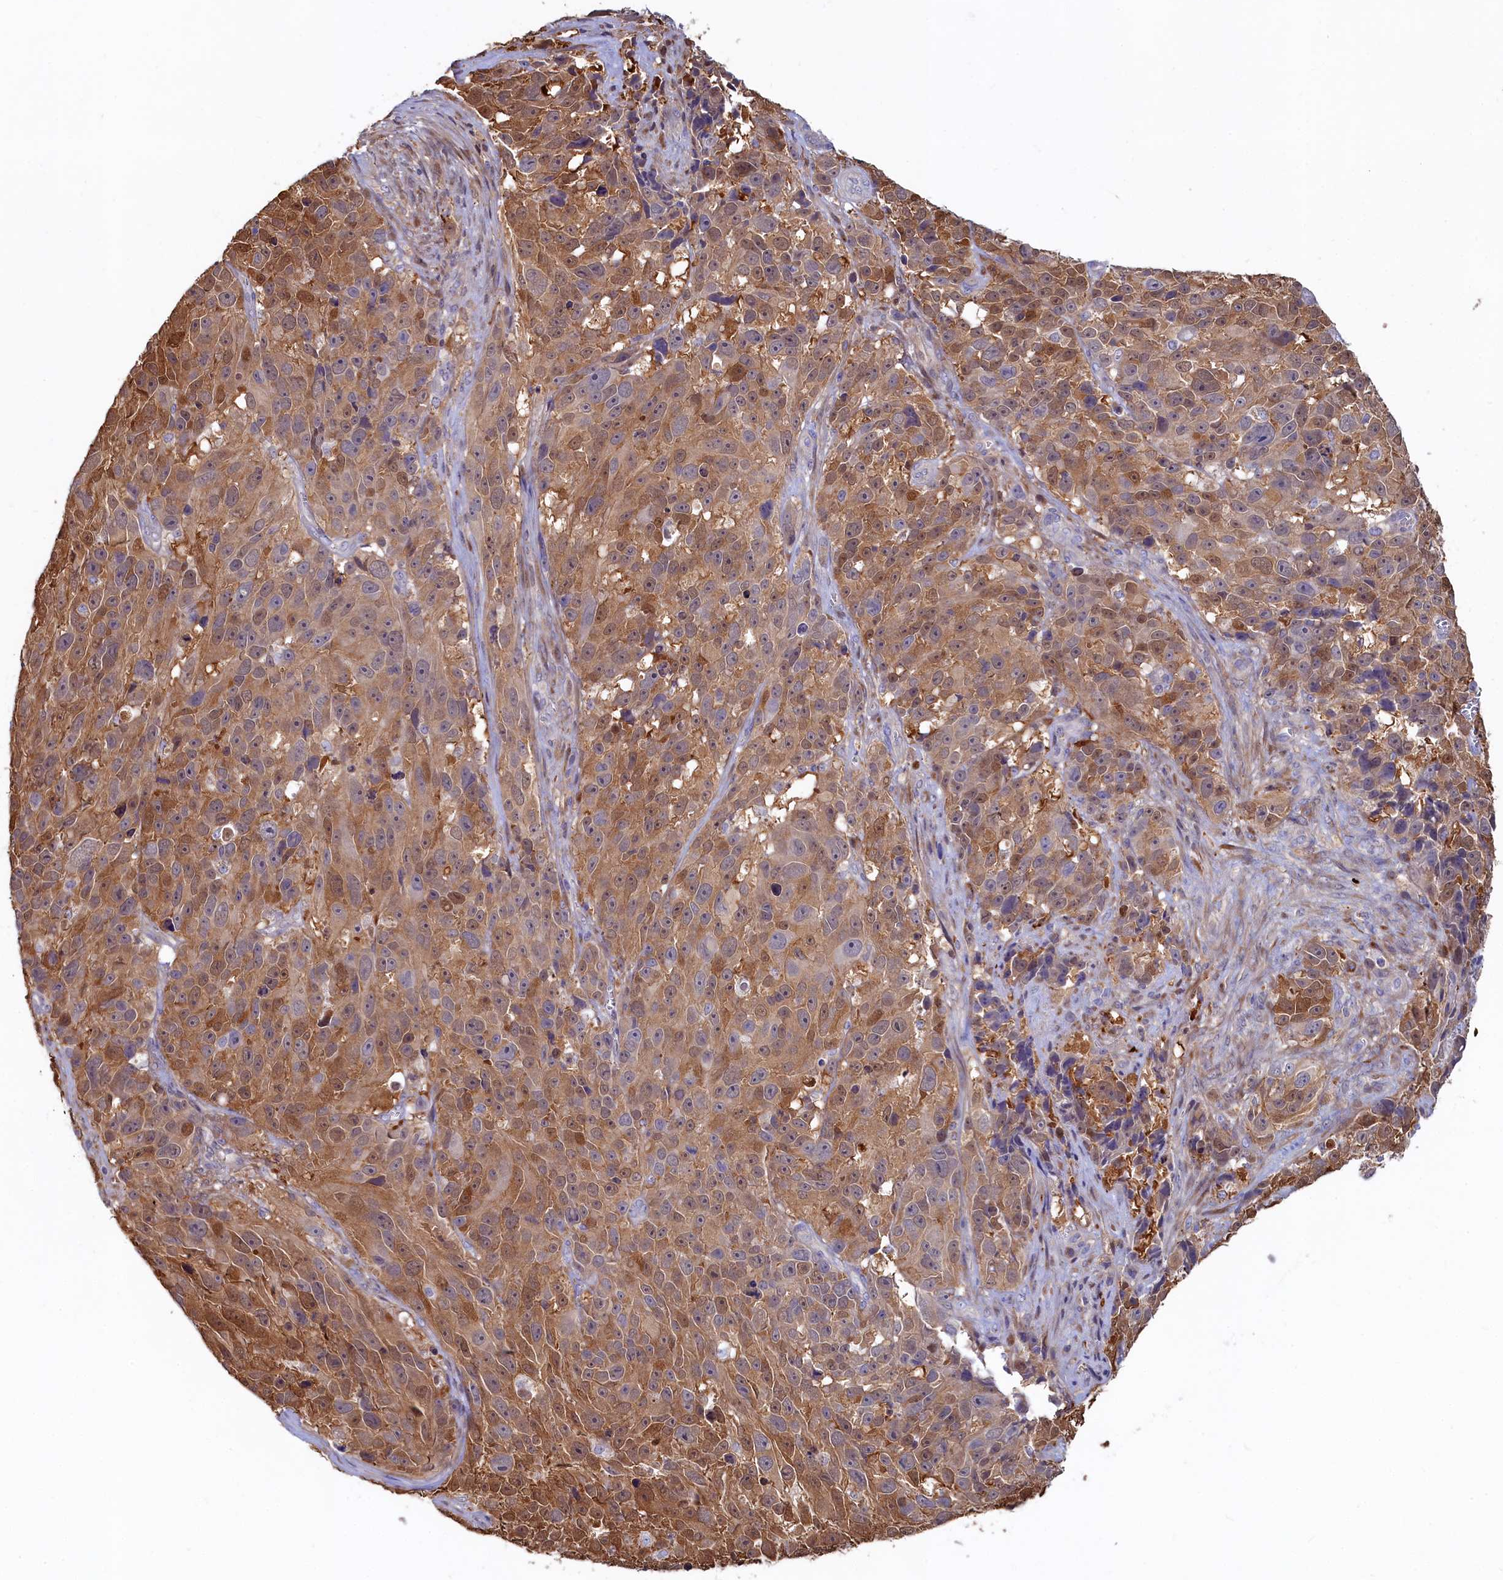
{"staining": {"intensity": "moderate", "quantity": ">75%", "location": "cytoplasmic/membranous"}, "tissue": "melanoma", "cell_type": "Tumor cells", "image_type": "cancer", "snomed": [{"axis": "morphology", "description": "Malignant melanoma, NOS"}, {"axis": "topography", "description": "Skin"}], "caption": "Malignant melanoma stained for a protein reveals moderate cytoplasmic/membranous positivity in tumor cells.", "gene": "ASTE1", "patient": {"sex": "male", "age": 84}}